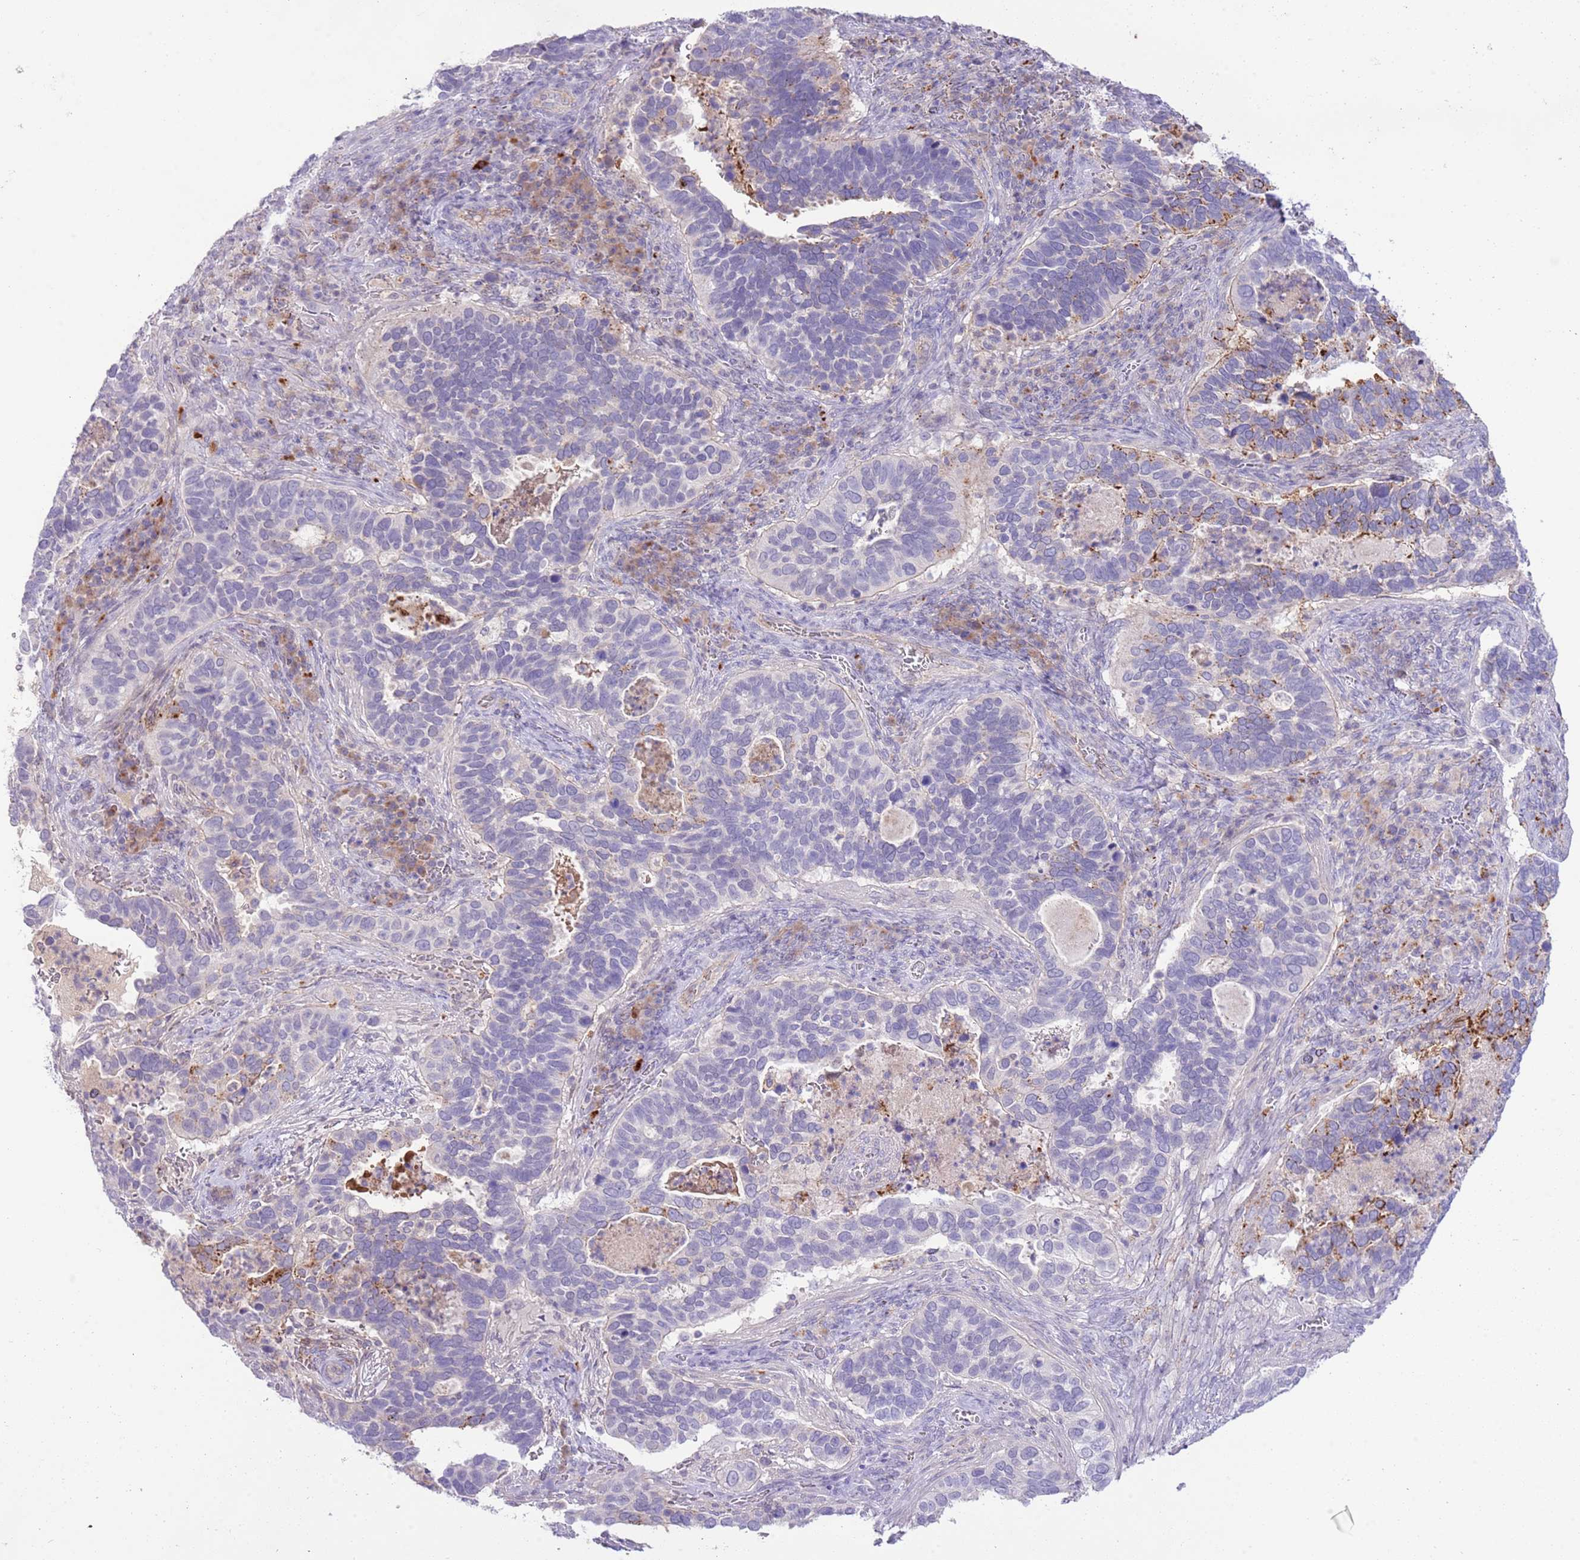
{"staining": {"intensity": "moderate", "quantity": "<25%", "location": "cytoplasmic/membranous"}, "tissue": "cervical cancer", "cell_type": "Tumor cells", "image_type": "cancer", "snomed": [{"axis": "morphology", "description": "Squamous cell carcinoma, NOS"}, {"axis": "topography", "description": "Cervix"}], "caption": "A high-resolution histopathology image shows immunohistochemistry staining of cervical squamous cell carcinoma, which reveals moderate cytoplasmic/membranous positivity in about <25% of tumor cells. The staining was performed using DAB (3,3'-diaminobenzidine), with brown indicating positive protein expression. Nuclei are stained blue with hematoxylin.", "gene": "ABHD17A", "patient": {"sex": "female", "age": 38}}